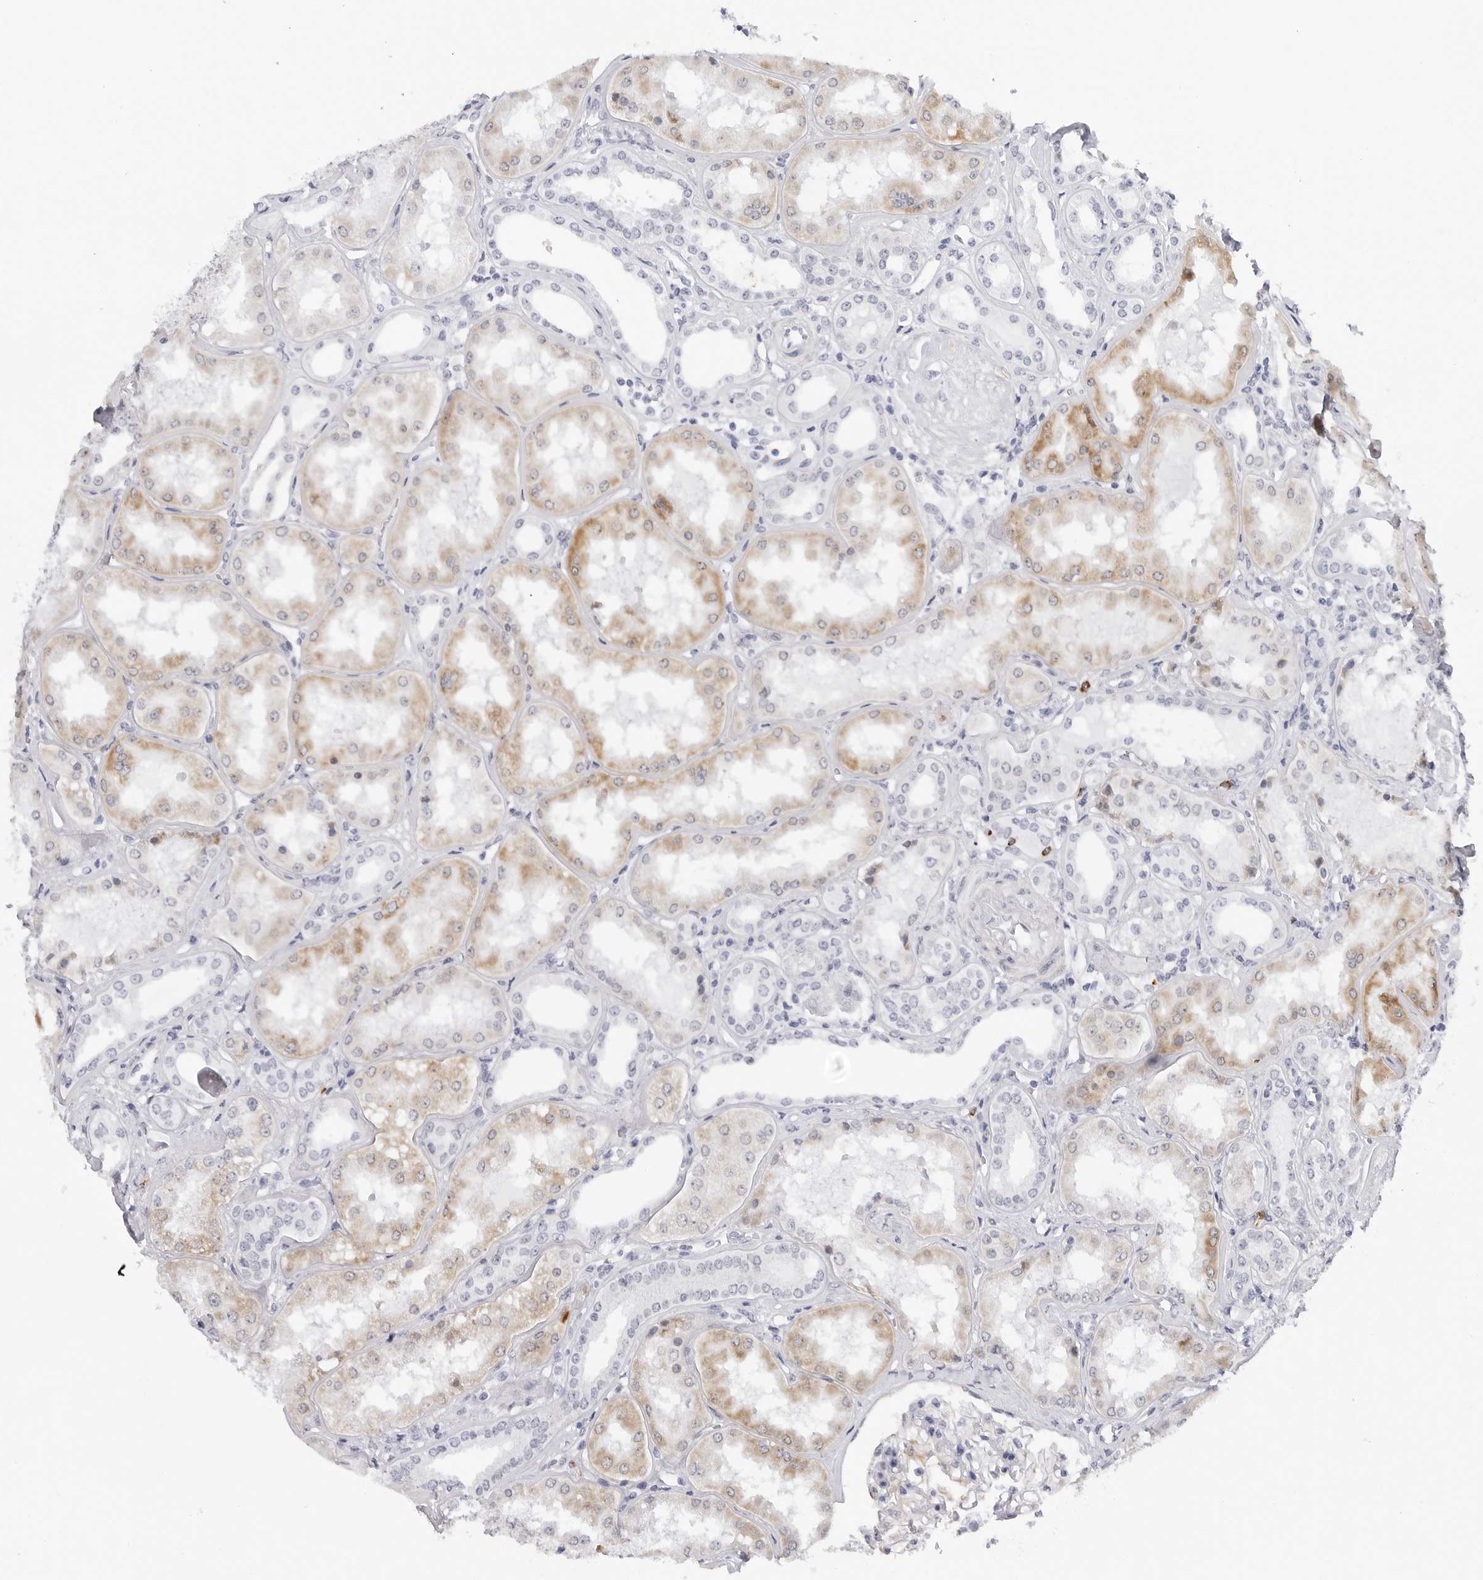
{"staining": {"intensity": "negative", "quantity": "none", "location": "none"}, "tissue": "kidney", "cell_type": "Cells in glomeruli", "image_type": "normal", "snomed": [{"axis": "morphology", "description": "Normal tissue, NOS"}, {"axis": "topography", "description": "Kidney"}], "caption": "Kidney stained for a protein using immunohistochemistry exhibits no positivity cells in glomeruli.", "gene": "HSPB7", "patient": {"sex": "female", "age": 56}}